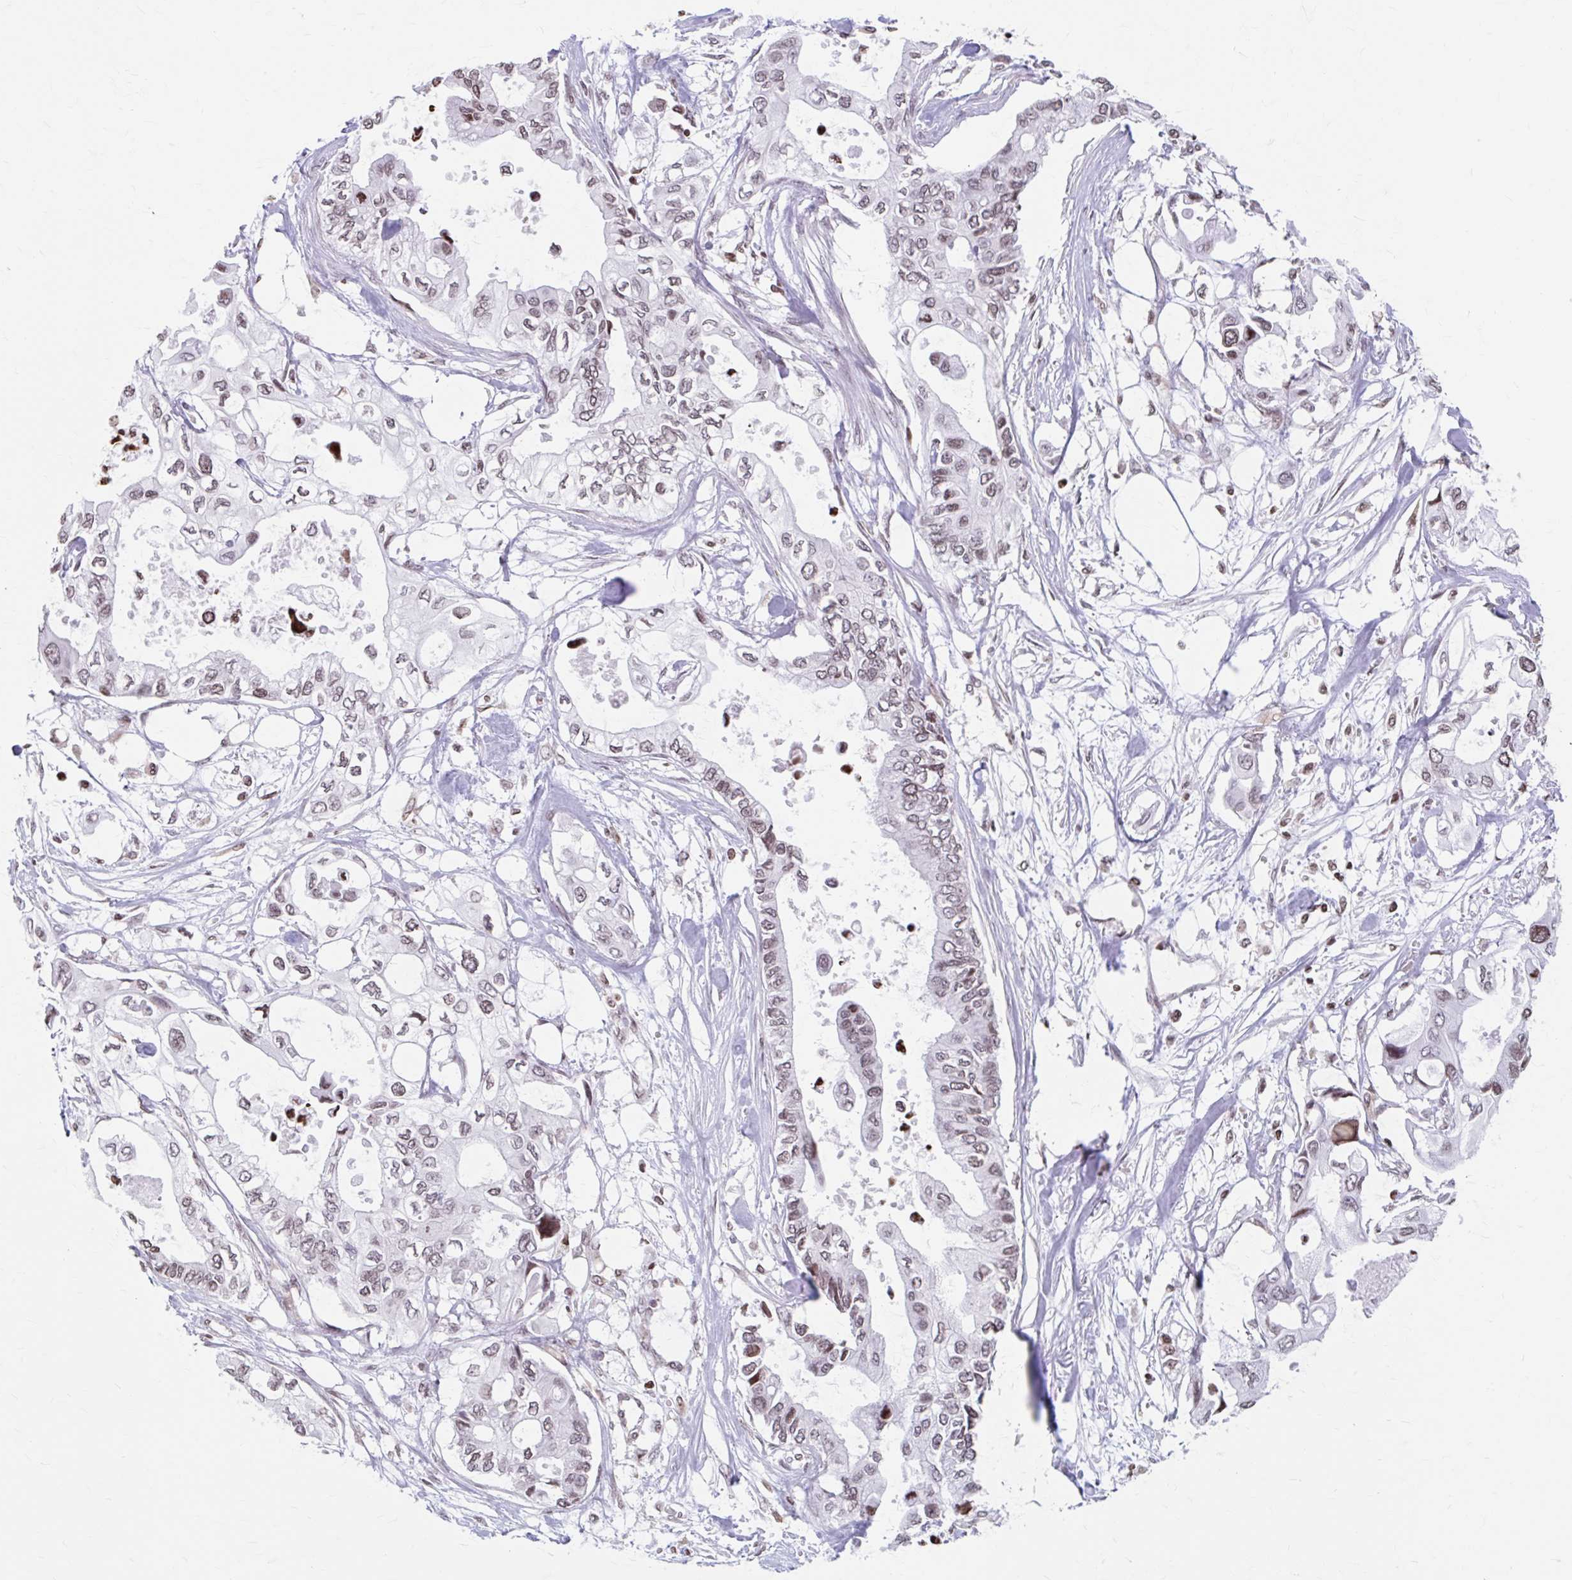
{"staining": {"intensity": "weak", "quantity": ">75%", "location": "nuclear"}, "tissue": "pancreatic cancer", "cell_type": "Tumor cells", "image_type": "cancer", "snomed": [{"axis": "morphology", "description": "Adenocarcinoma, NOS"}, {"axis": "topography", "description": "Pancreas"}], "caption": "Tumor cells exhibit weak nuclear positivity in about >75% of cells in pancreatic cancer.", "gene": "ORC3", "patient": {"sex": "female", "age": 63}}